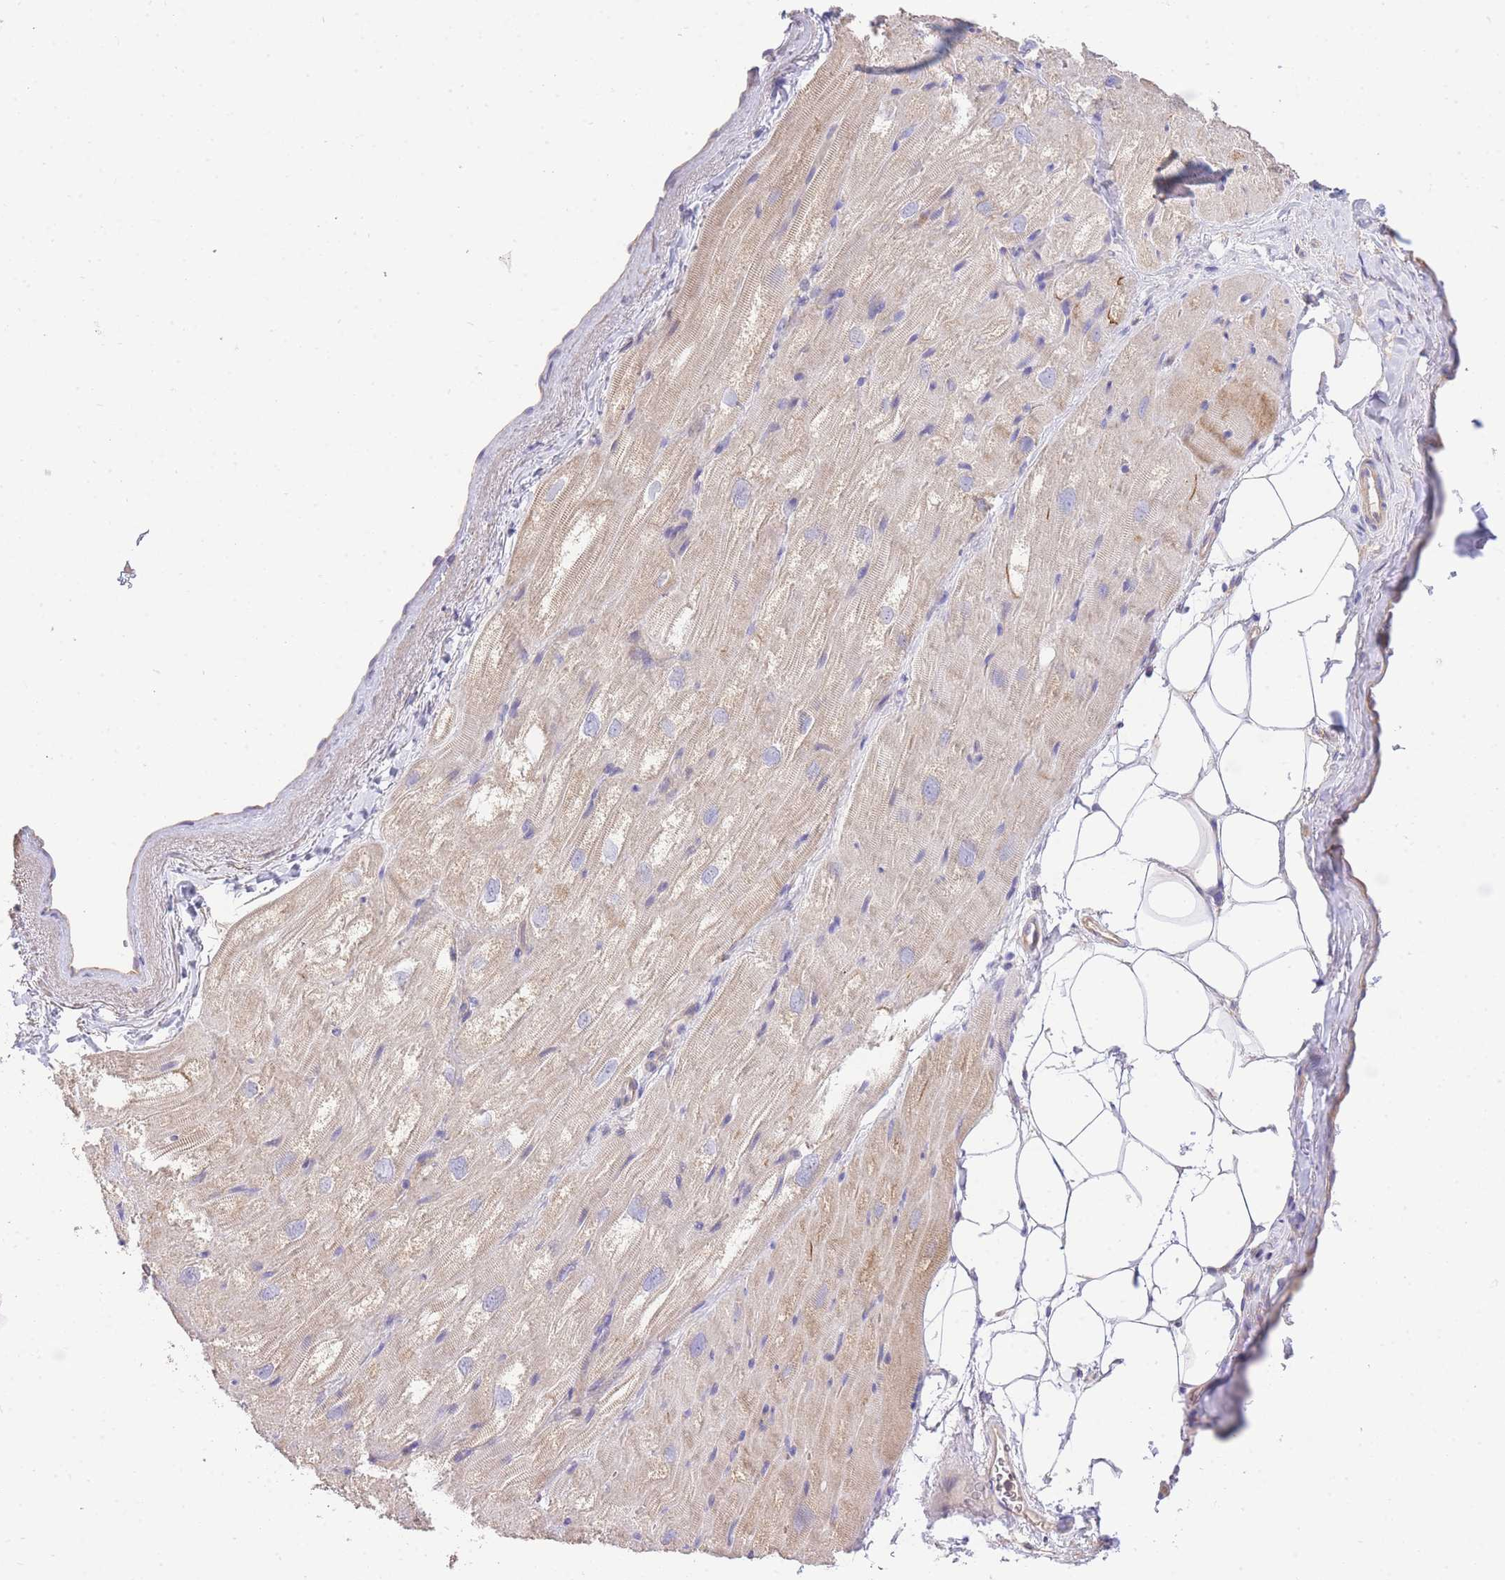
{"staining": {"intensity": "weak", "quantity": "<25%", "location": "cytoplasmic/membranous"}, "tissue": "heart muscle", "cell_type": "Cardiomyocytes", "image_type": "normal", "snomed": [{"axis": "morphology", "description": "Normal tissue, NOS"}, {"axis": "topography", "description": "Heart"}], "caption": "Immunohistochemistry (IHC) micrograph of unremarkable heart muscle: human heart muscle stained with DAB demonstrates no significant protein expression in cardiomyocytes.", "gene": "INSYN2B", "patient": {"sex": "male", "age": 50}}